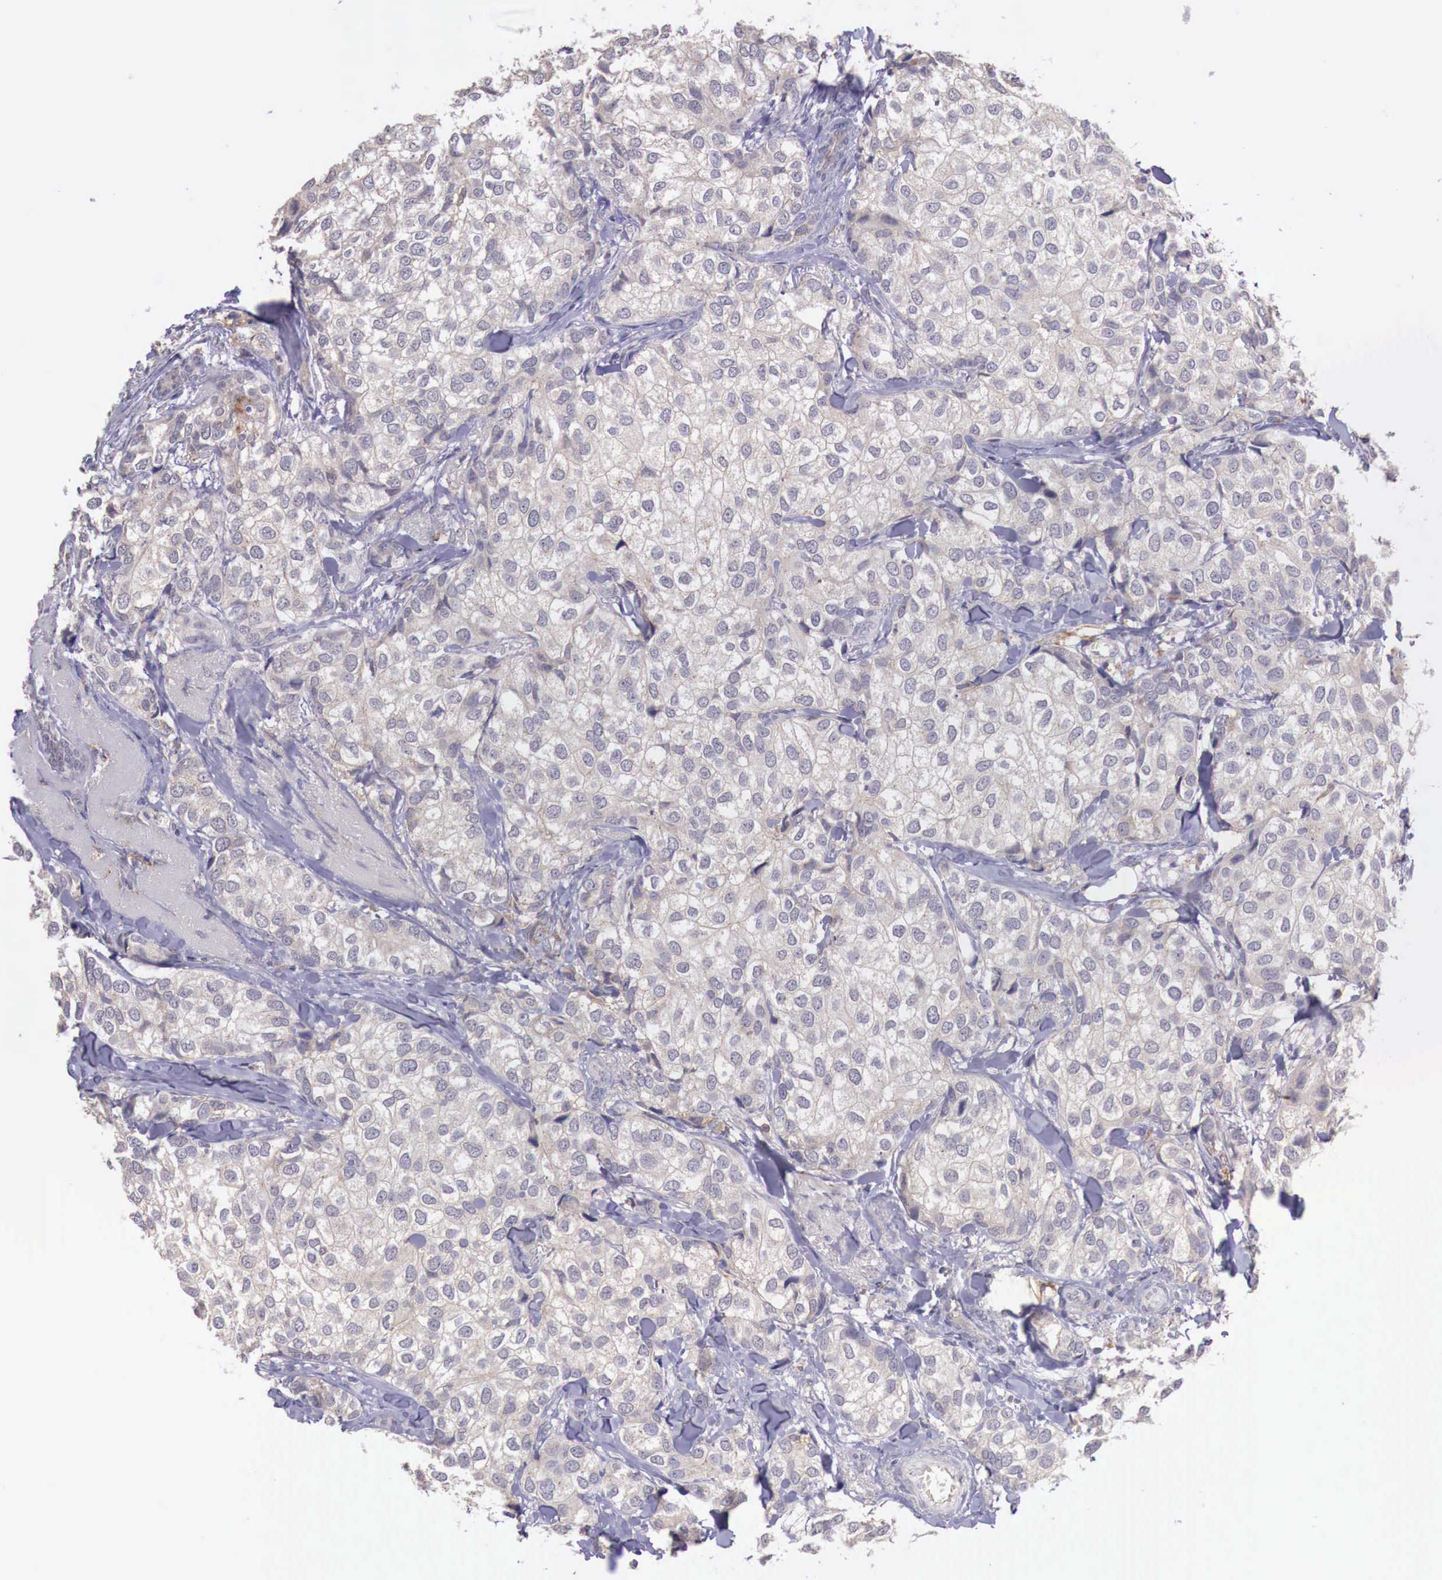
{"staining": {"intensity": "weak", "quantity": "25%-75%", "location": "cytoplasmic/membranous"}, "tissue": "breast cancer", "cell_type": "Tumor cells", "image_type": "cancer", "snomed": [{"axis": "morphology", "description": "Duct carcinoma"}, {"axis": "topography", "description": "Breast"}], "caption": "IHC of breast cancer shows low levels of weak cytoplasmic/membranous expression in approximately 25%-75% of tumor cells.", "gene": "CHRDL1", "patient": {"sex": "female", "age": 68}}